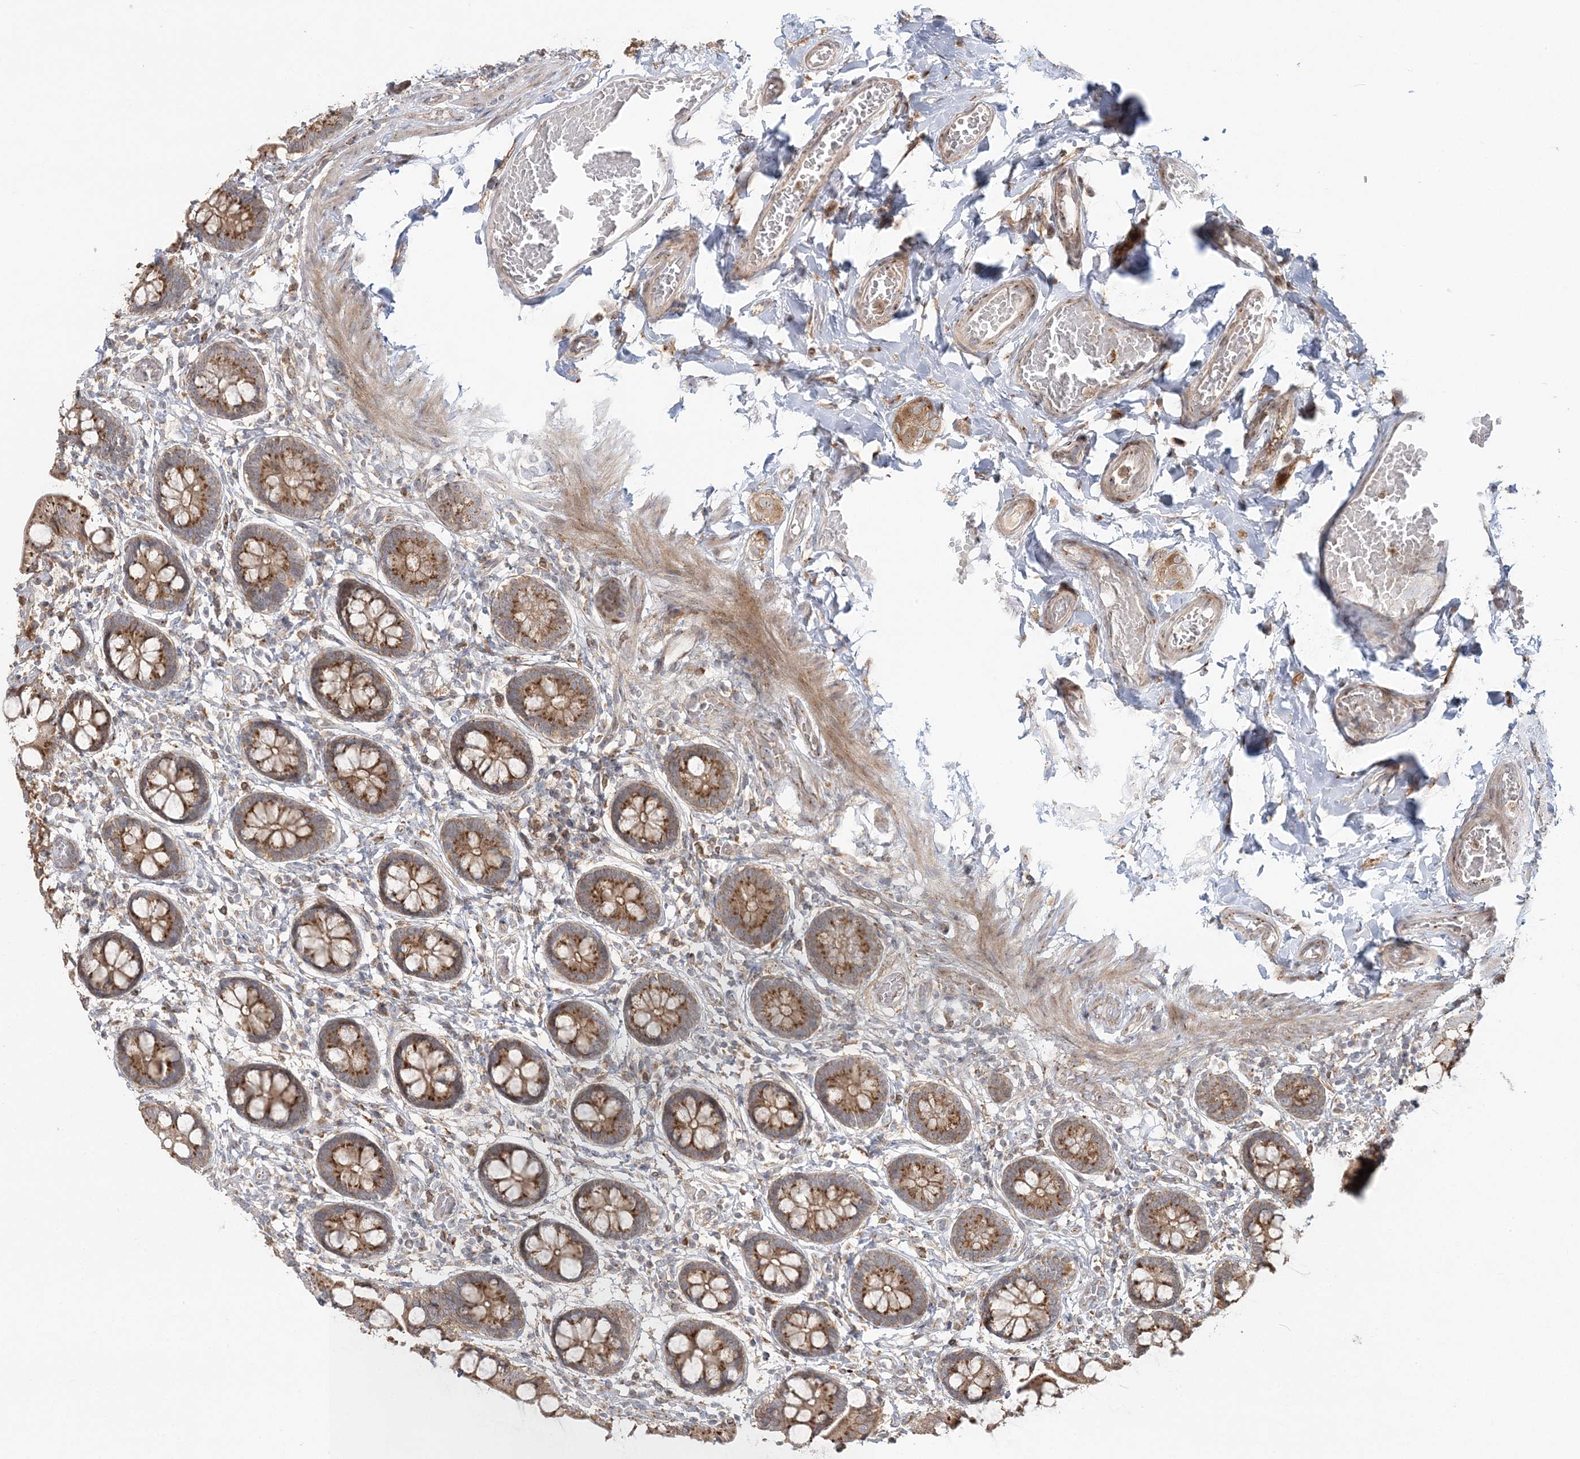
{"staining": {"intensity": "moderate", "quantity": ">75%", "location": "cytoplasmic/membranous"}, "tissue": "small intestine", "cell_type": "Glandular cells", "image_type": "normal", "snomed": [{"axis": "morphology", "description": "Normal tissue, NOS"}, {"axis": "topography", "description": "Small intestine"}], "caption": "Immunohistochemistry (IHC) of unremarkable small intestine demonstrates medium levels of moderate cytoplasmic/membranous positivity in approximately >75% of glandular cells. (DAB IHC with brightfield microscopy, high magnification).", "gene": "ABCC3", "patient": {"sex": "male", "age": 52}}